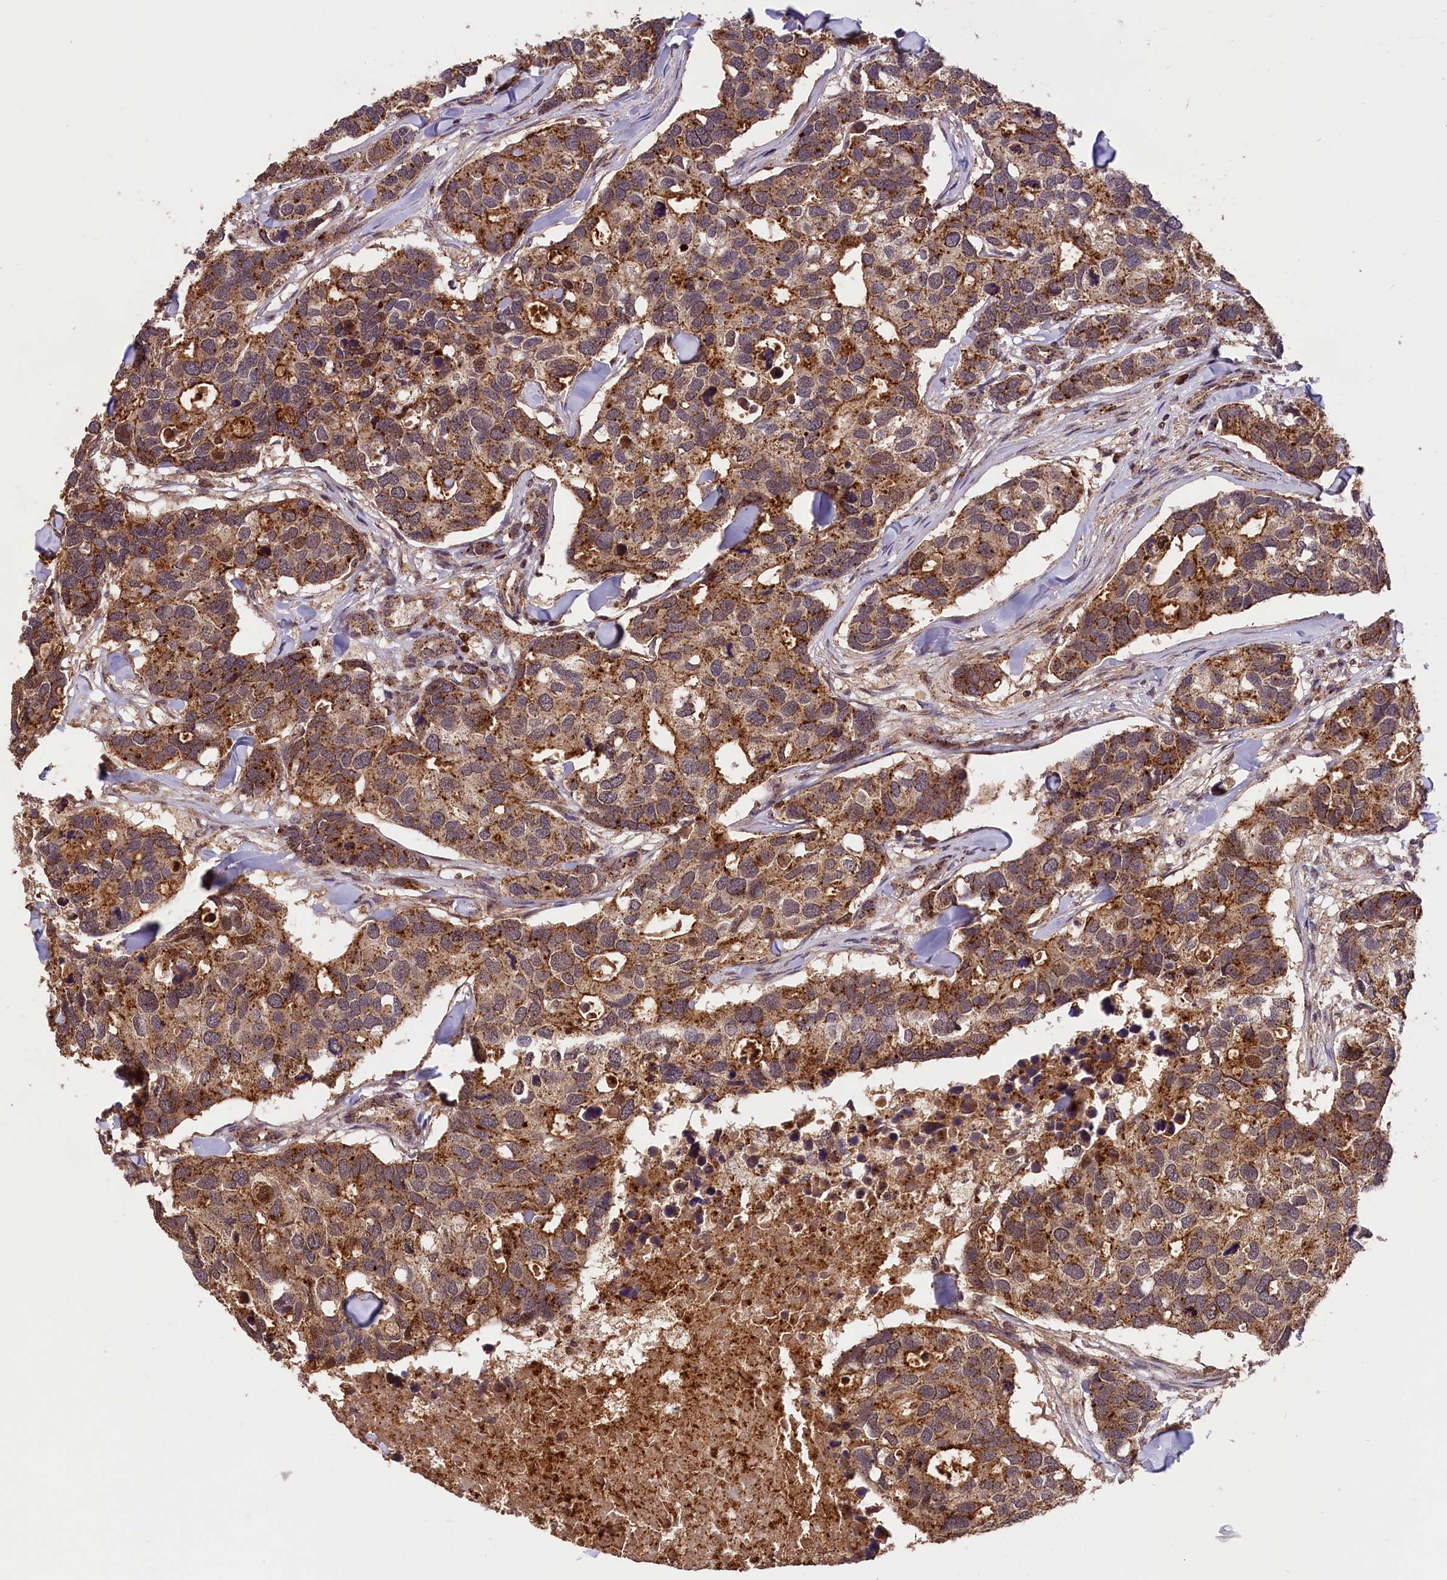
{"staining": {"intensity": "strong", "quantity": ">75%", "location": "cytoplasmic/membranous"}, "tissue": "breast cancer", "cell_type": "Tumor cells", "image_type": "cancer", "snomed": [{"axis": "morphology", "description": "Duct carcinoma"}, {"axis": "topography", "description": "Breast"}], "caption": "Immunohistochemistry (IHC) of breast cancer (infiltrating ductal carcinoma) demonstrates high levels of strong cytoplasmic/membranous positivity in about >75% of tumor cells.", "gene": "IST1", "patient": {"sex": "female", "age": 83}}